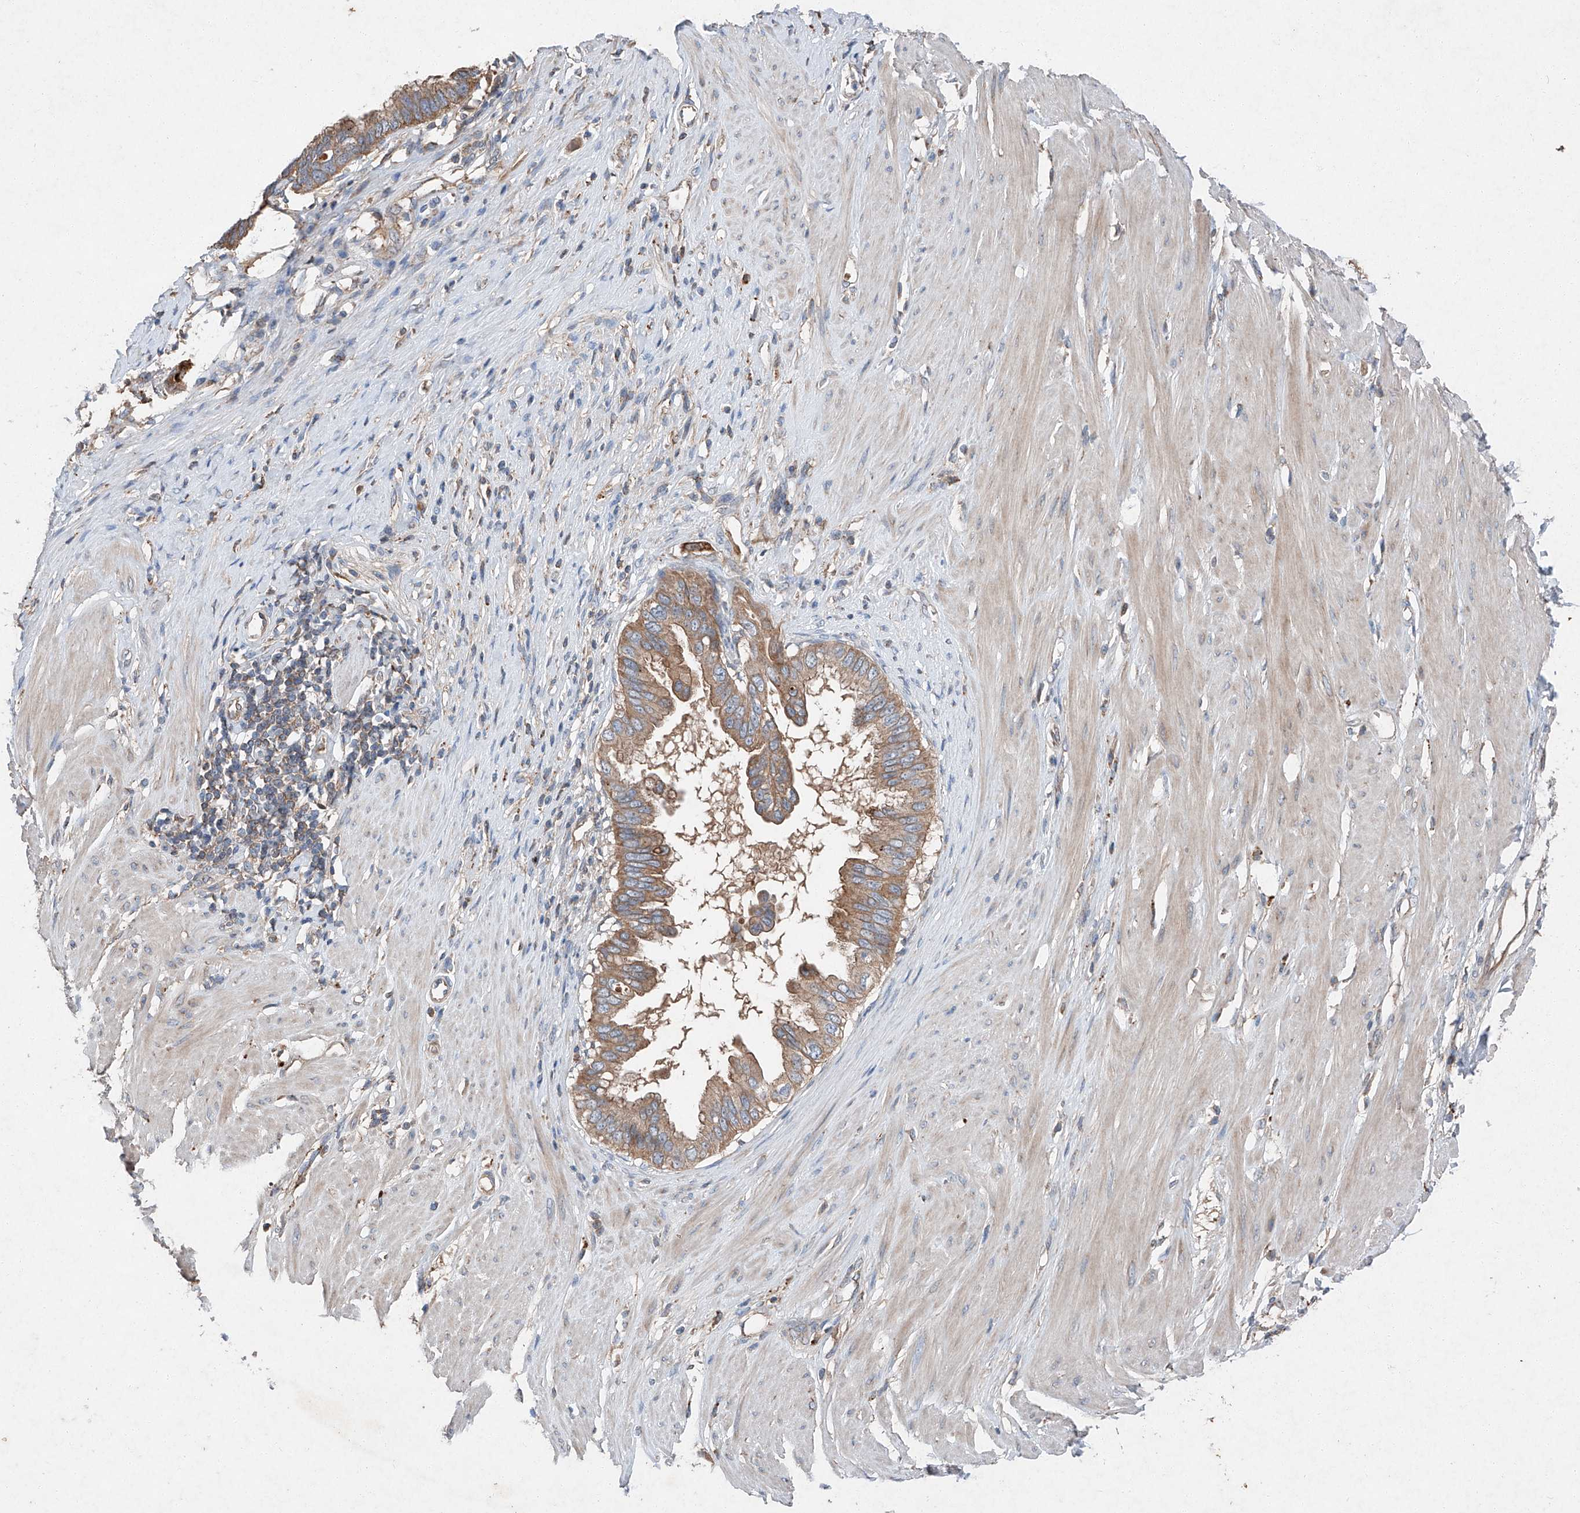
{"staining": {"intensity": "moderate", "quantity": ">75%", "location": "cytoplasmic/membranous"}, "tissue": "pancreatic cancer", "cell_type": "Tumor cells", "image_type": "cancer", "snomed": [{"axis": "morphology", "description": "Adenocarcinoma, NOS"}, {"axis": "topography", "description": "Pancreas"}], "caption": "Brown immunohistochemical staining in human pancreatic adenocarcinoma reveals moderate cytoplasmic/membranous staining in about >75% of tumor cells. (Brightfield microscopy of DAB IHC at high magnification).", "gene": "RUSC1", "patient": {"sex": "female", "age": 56}}